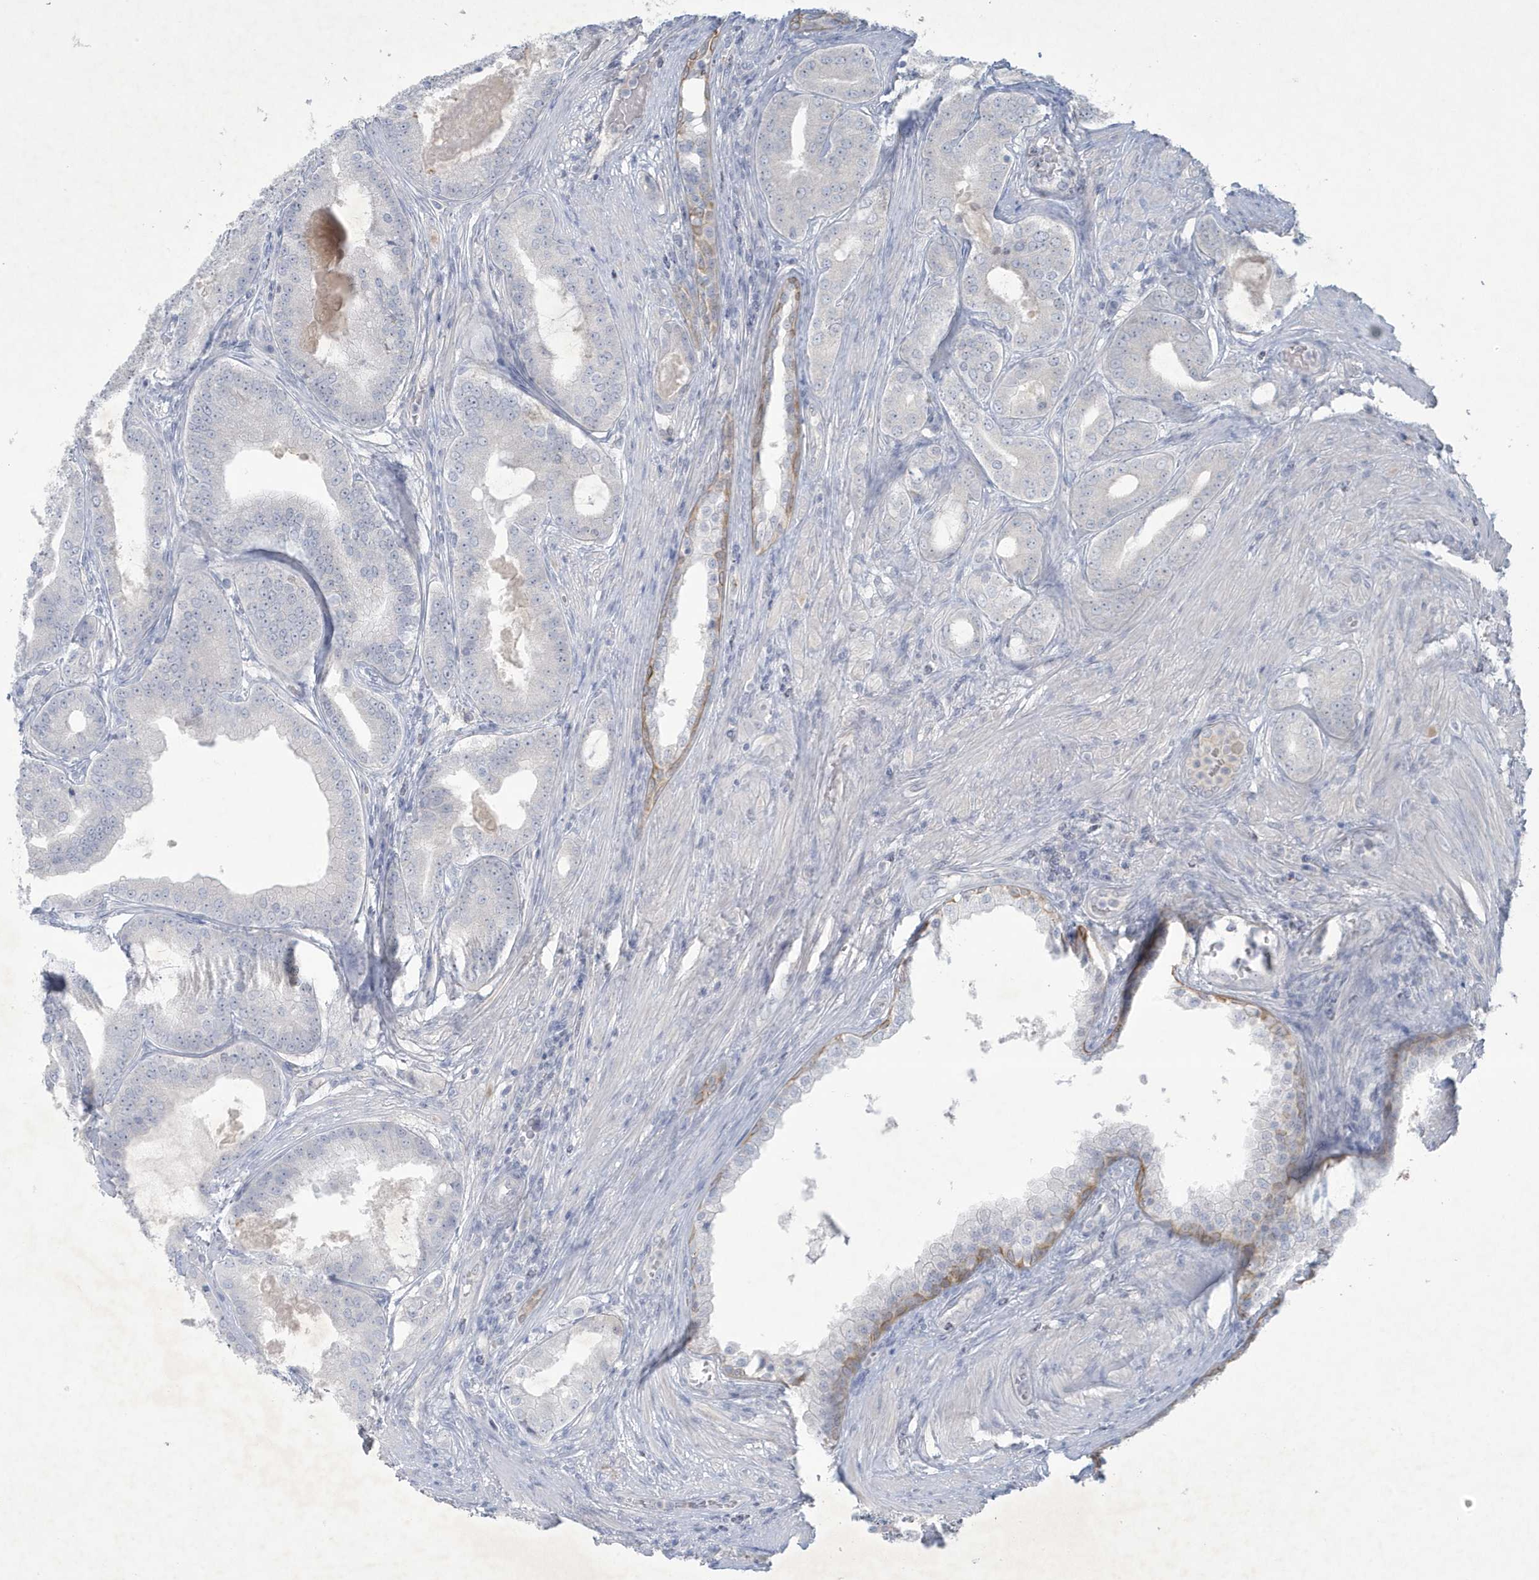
{"staining": {"intensity": "negative", "quantity": "none", "location": "none"}, "tissue": "prostate cancer", "cell_type": "Tumor cells", "image_type": "cancer", "snomed": [{"axis": "morphology", "description": "Adenocarcinoma, High grade"}, {"axis": "topography", "description": "Prostate"}], "caption": "Immunohistochemistry (IHC) micrograph of neoplastic tissue: high-grade adenocarcinoma (prostate) stained with DAB demonstrates no significant protein positivity in tumor cells.", "gene": "CCDC24", "patient": {"sex": "male", "age": 60}}